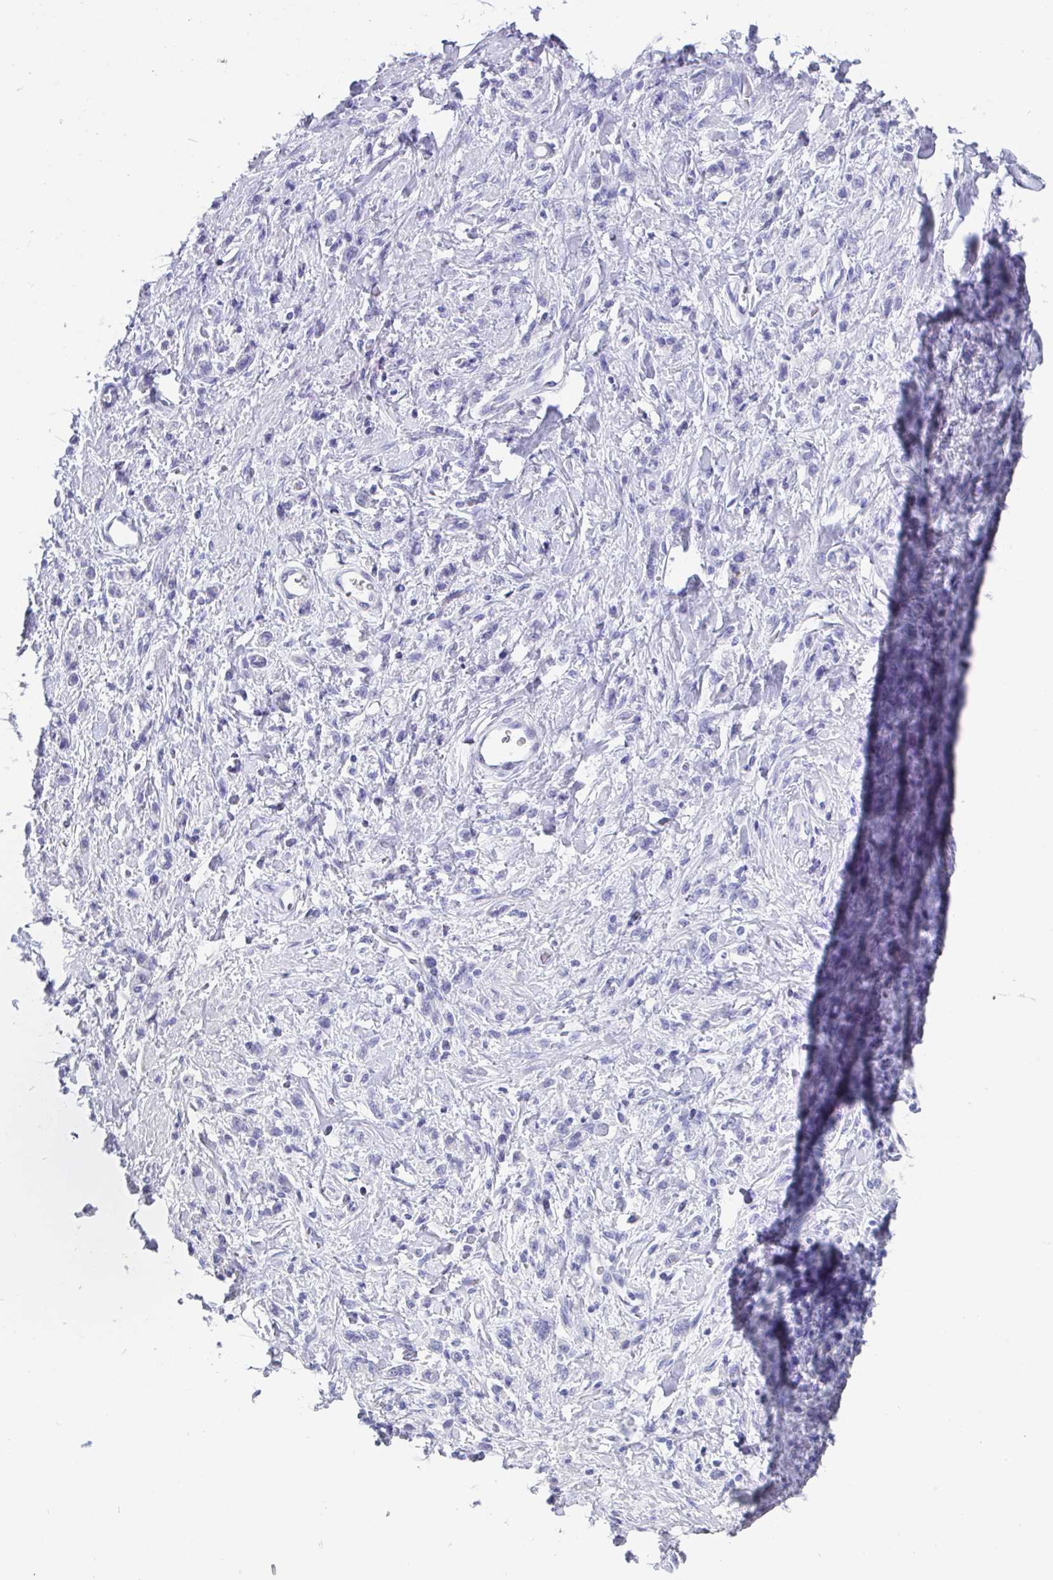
{"staining": {"intensity": "negative", "quantity": "none", "location": "none"}, "tissue": "stomach cancer", "cell_type": "Tumor cells", "image_type": "cancer", "snomed": [{"axis": "morphology", "description": "Adenocarcinoma, NOS"}, {"axis": "topography", "description": "Stomach"}], "caption": "This is a photomicrograph of immunohistochemistry (IHC) staining of adenocarcinoma (stomach), which shows no expression in tumor cells.", "gene": "SCGN", "patient": {"sex": "male", "age": 77}}